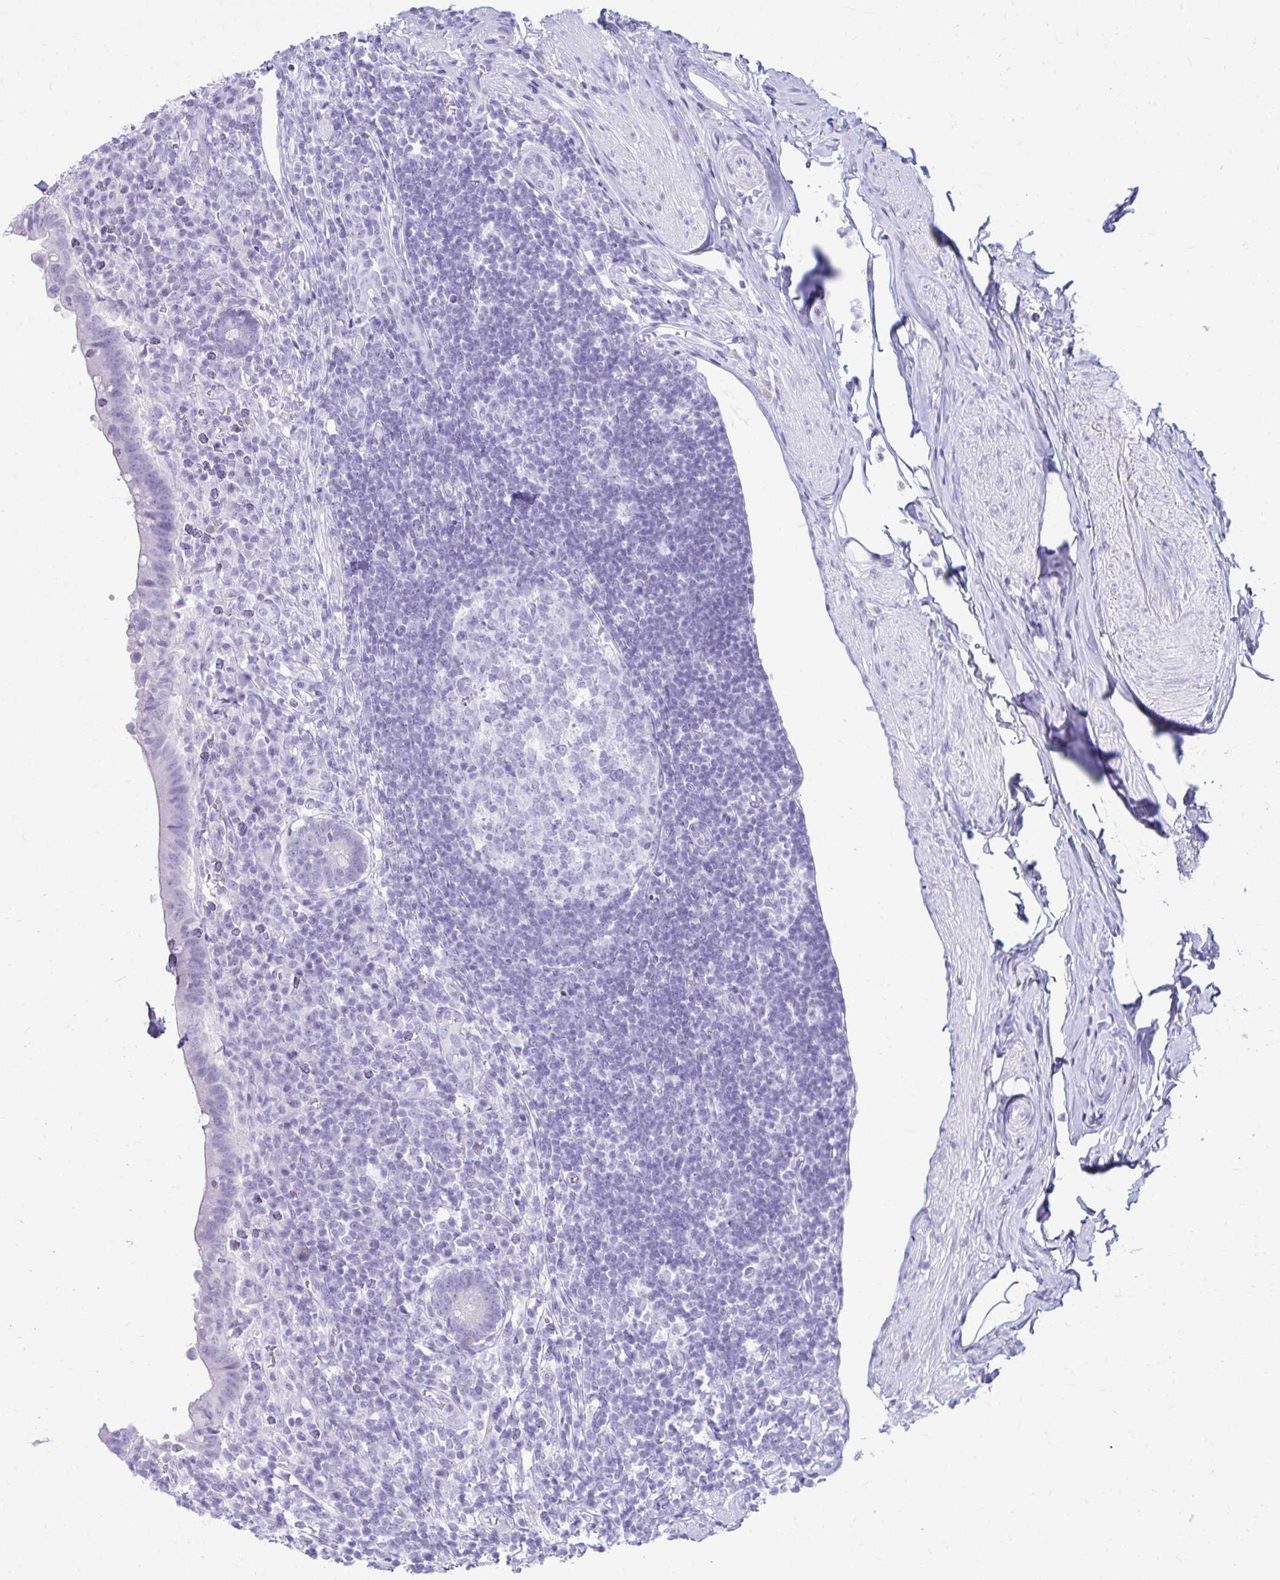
{"staining": {"intensity": "negative", "quantity": "none", "location": "none"}, "tissue": "appendix", "cell_type": "Glandular cells", "image_type": "normal", "snomed": [{"axis": "morphology", "description": "Normal tissue, NOS"}, {"axis": "topography", "description": "Appendix"}], "caption": "Glandular cells are negative for protein expression in normal human appendix. (DAB immunohistochemistry (IHC) with hematoxylin counter stain).", "gene": "ATP4B", "patient": {"sex": "female", "age": 56}}